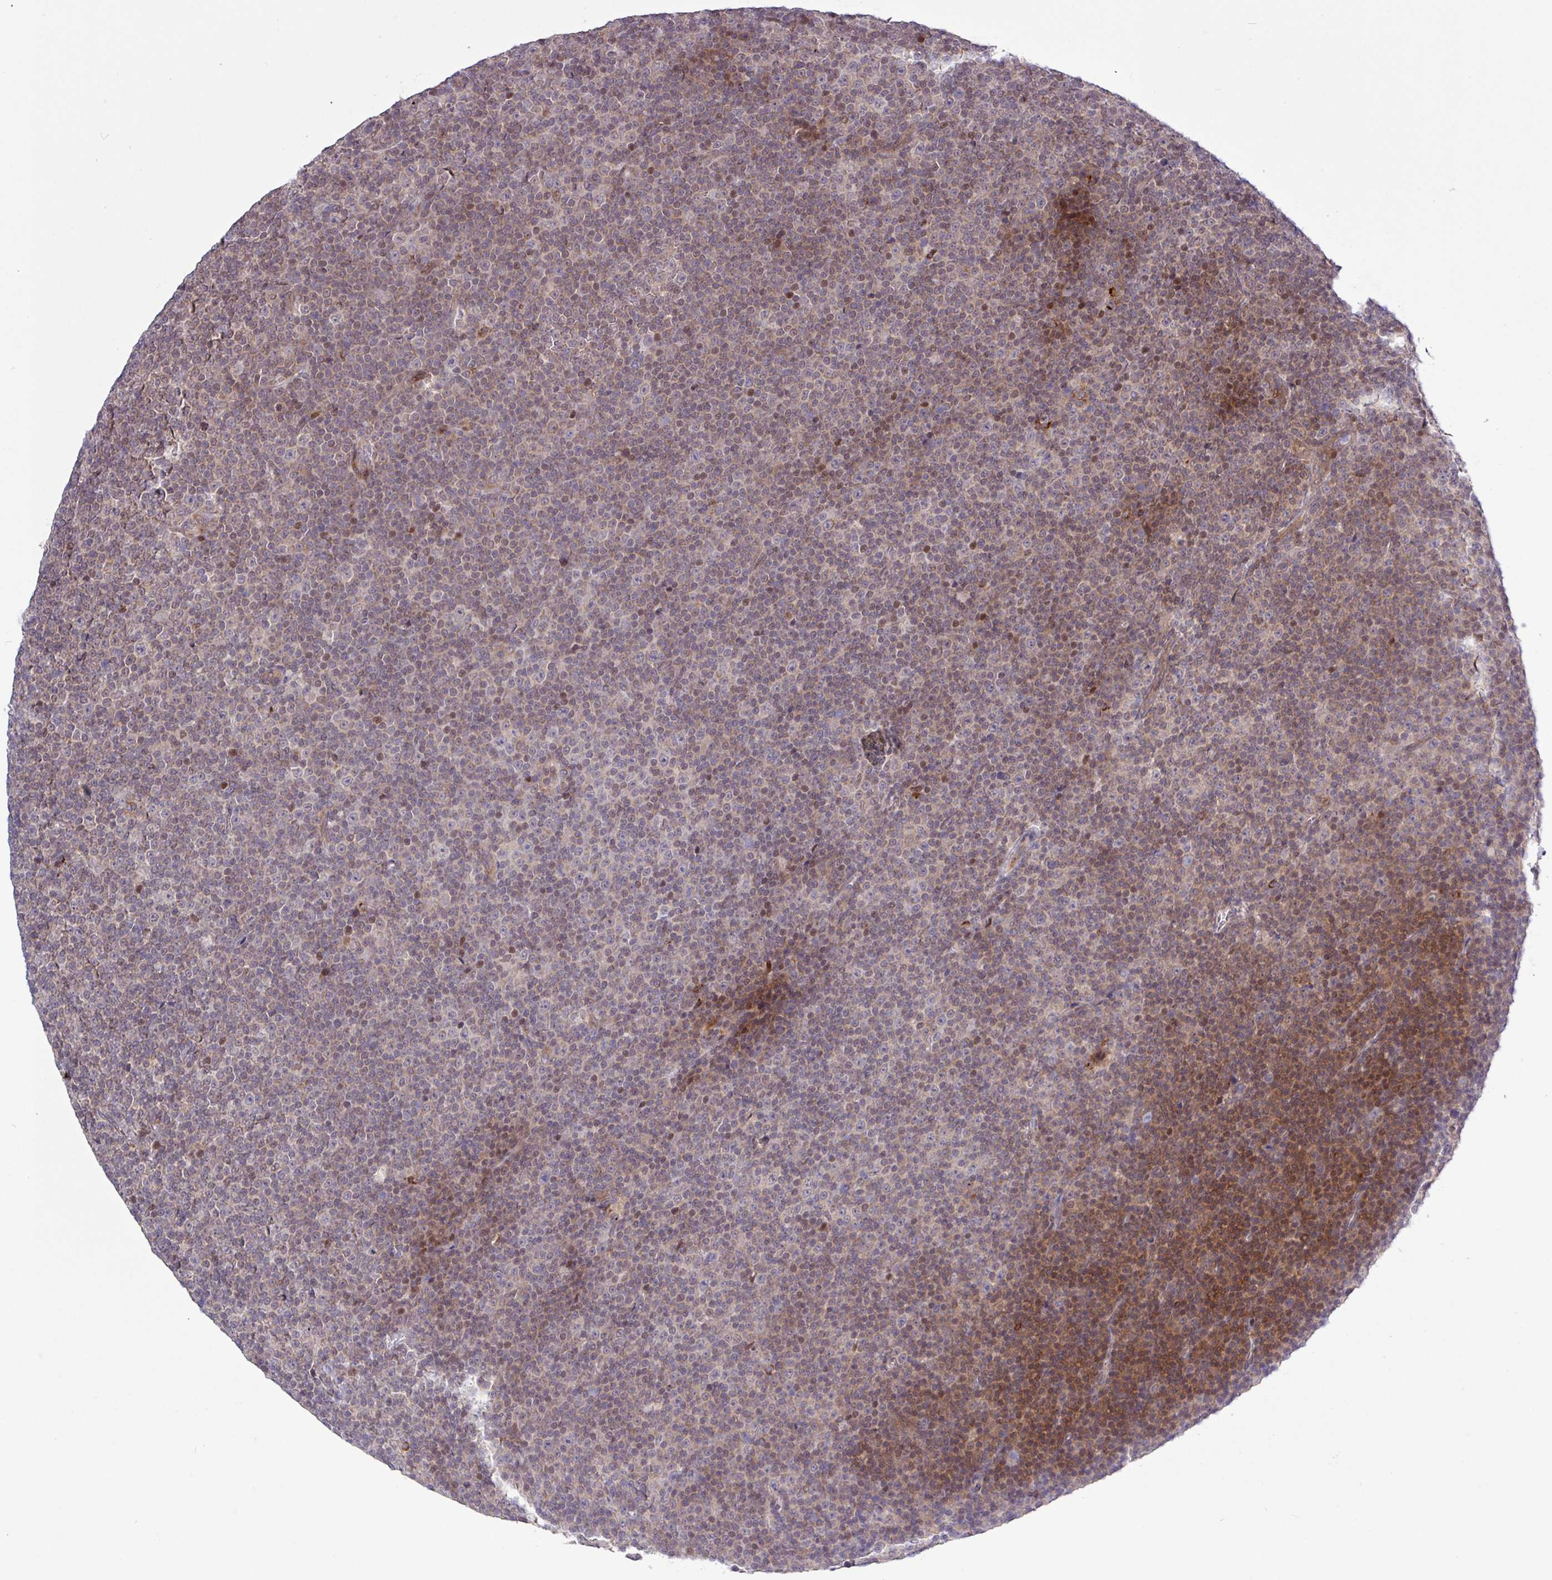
{"staining": {"intensity": "moderate", "quantity": "25%-75%", "location": "cytoplasmic/membranous,nuclear"}, "tissue": "lymphoma", "cell_type": "Tumor cells", "image_type": "cancer", "snomed": [{"axis": "morphology", "description": "Malignant lymphoma, non-Hodgkin's type, Low grade"}, {"axis": "topography", "description": "Lymph node"}], "caption": "The photomicrograph demonstrates a brown stain indicating the presence of a protein in the cytoplasmic/membranous and nuclear of tumor cells in low-grade malignant lymphoma, non-Hodgkin's type.", "gene": "RTL3", "patient": {"sex": "female", "age": 67}}